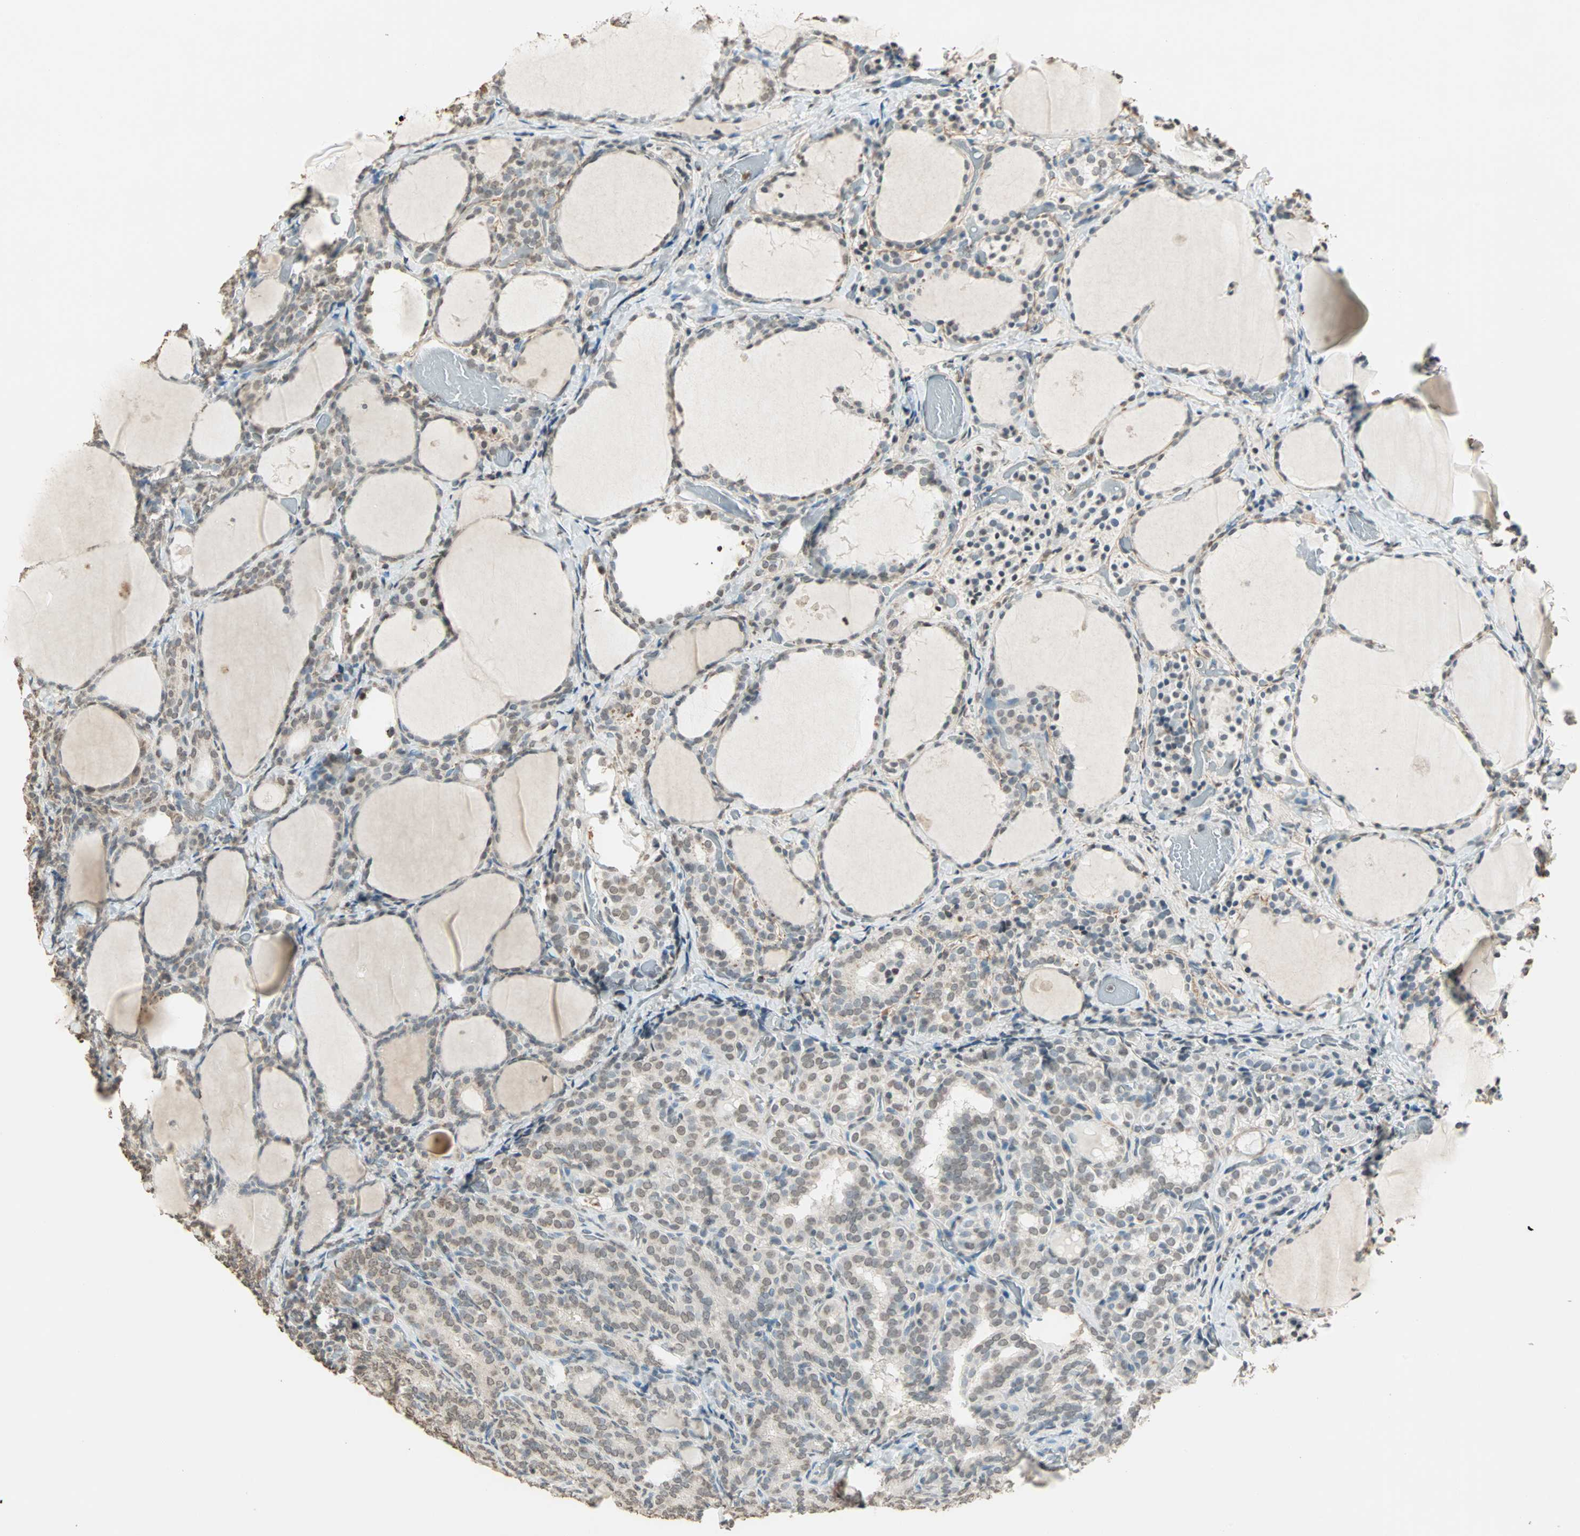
{"staining": {"intensity": "weak", "quantity": "25%-75%", "location": "cytoplasmic/membranous,nuclear"}, "tissue": "thyroid cancer", "cell_type": "Tumor cells", "image_type": "cancer", "snomed": [{"axis": "morphology", "description": "Normal tissue, NOS"}, {"axis": "morphology", "description": "Papillary adenocarcinoma, NOS"}, {"axis": "topography", "description": "Thyroid gland"}], "caption": "Papillary adenocarcinoma (thyroid) stained with immunohistochemistry (IHC) shows weak cytoplasmic/membranous and nuclear positivity in approximately 25%-75% of tumor cells.", "gene": "PRELID1", "patient": {"sex": "female", "age": 30}}